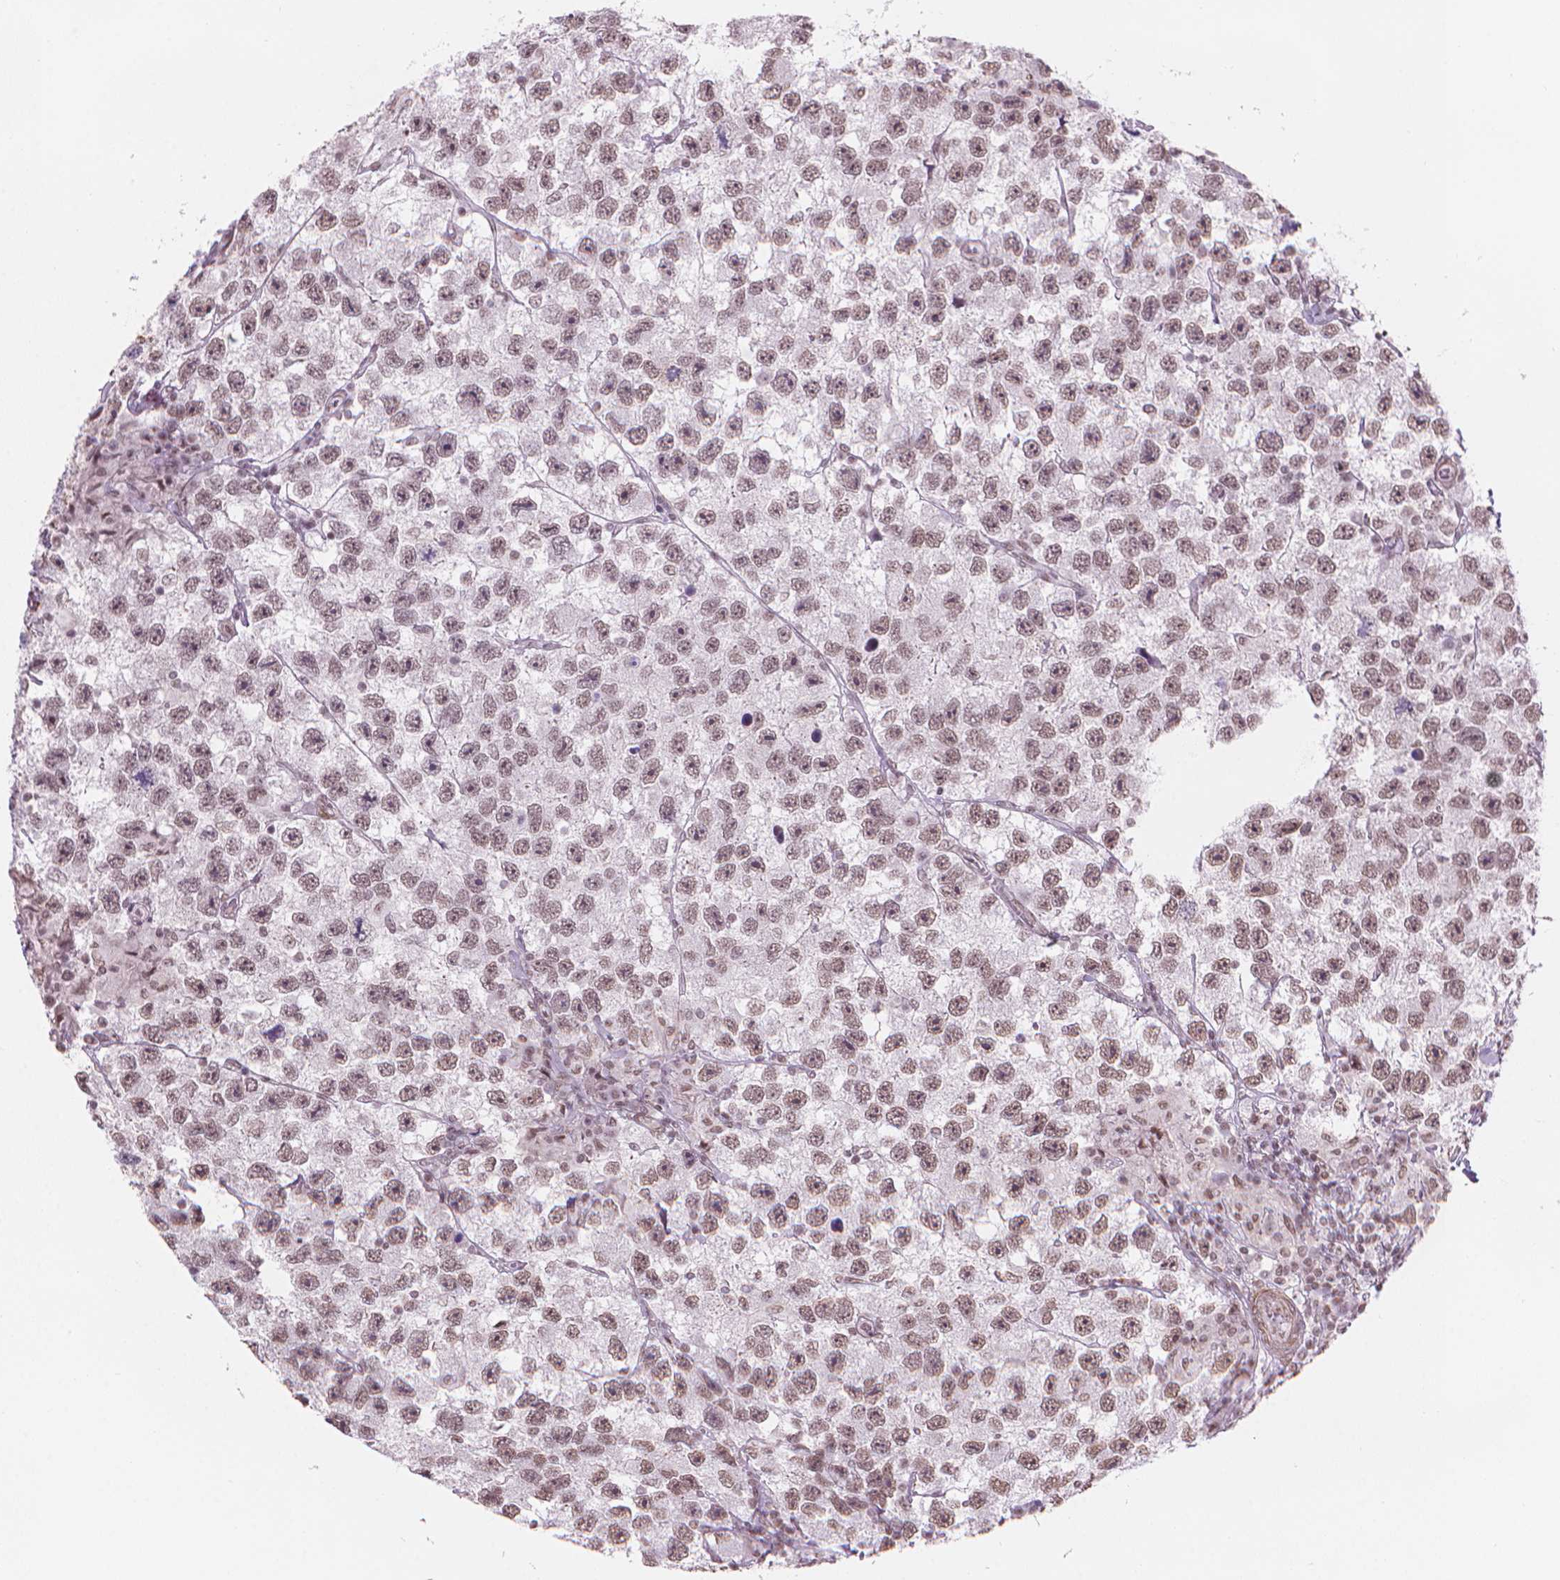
{"staining": {"intensity": "moderate", "quantity": ">75%", "location": "nuclear"}, "tissue": "testis cancer", "cell_type": "Tumor cells", "image_type": "cancer", "snomed": [{"axis": "morphology", "description": "Seminoma, NOS"}, {"axis": "topography", "description": "Testis"}], "caption": "There is medium levels of moderate nuclear staining in tumor cells of testis cancer, as demonstrated by immunohistochemical staining (brown color).", "gene": "HOXD4", "patient": {"sex": "male", "age": 26}}